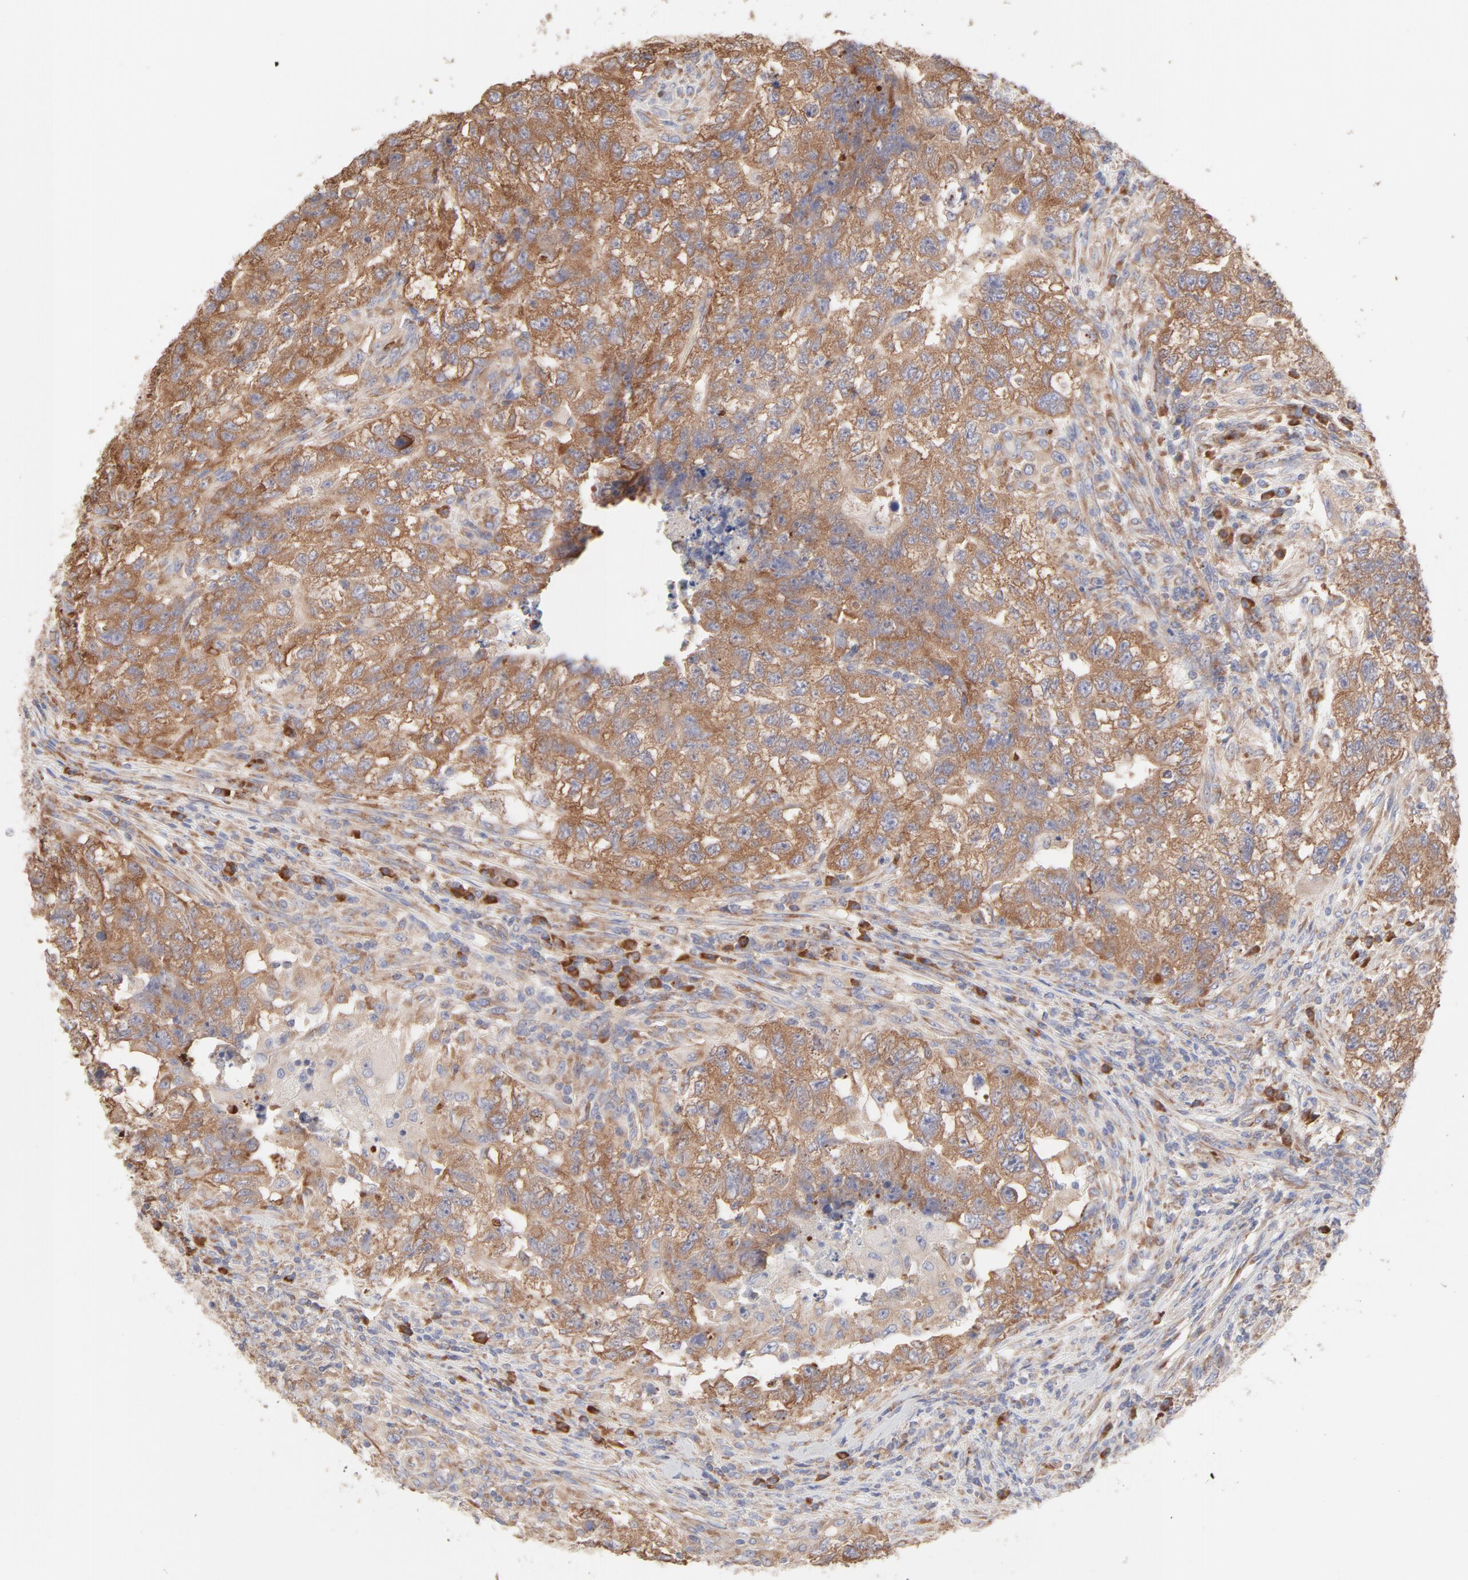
{"staining": {"intensity": "moderate", "quantity": ">75%", "location": "cytoplasmic/membranous"}, "tissue": "testis cancer", "cell_type": "Tumor cells", "image_type": "cancer", "snomed": [{"axis": "morphology", "description": "Carcinoma, Embryonal, NOS"}, {"axis": "topography", "description": "Testis"}], "caption": "Immunohistochemical staining of human embryonal carcinoma (testis) exhibits moderate cytoplasmic/membranous protein expression in approximately >75% of tumor cells.", "gene": "RPS21", "patient": {"sex": "male", "age": 21}}